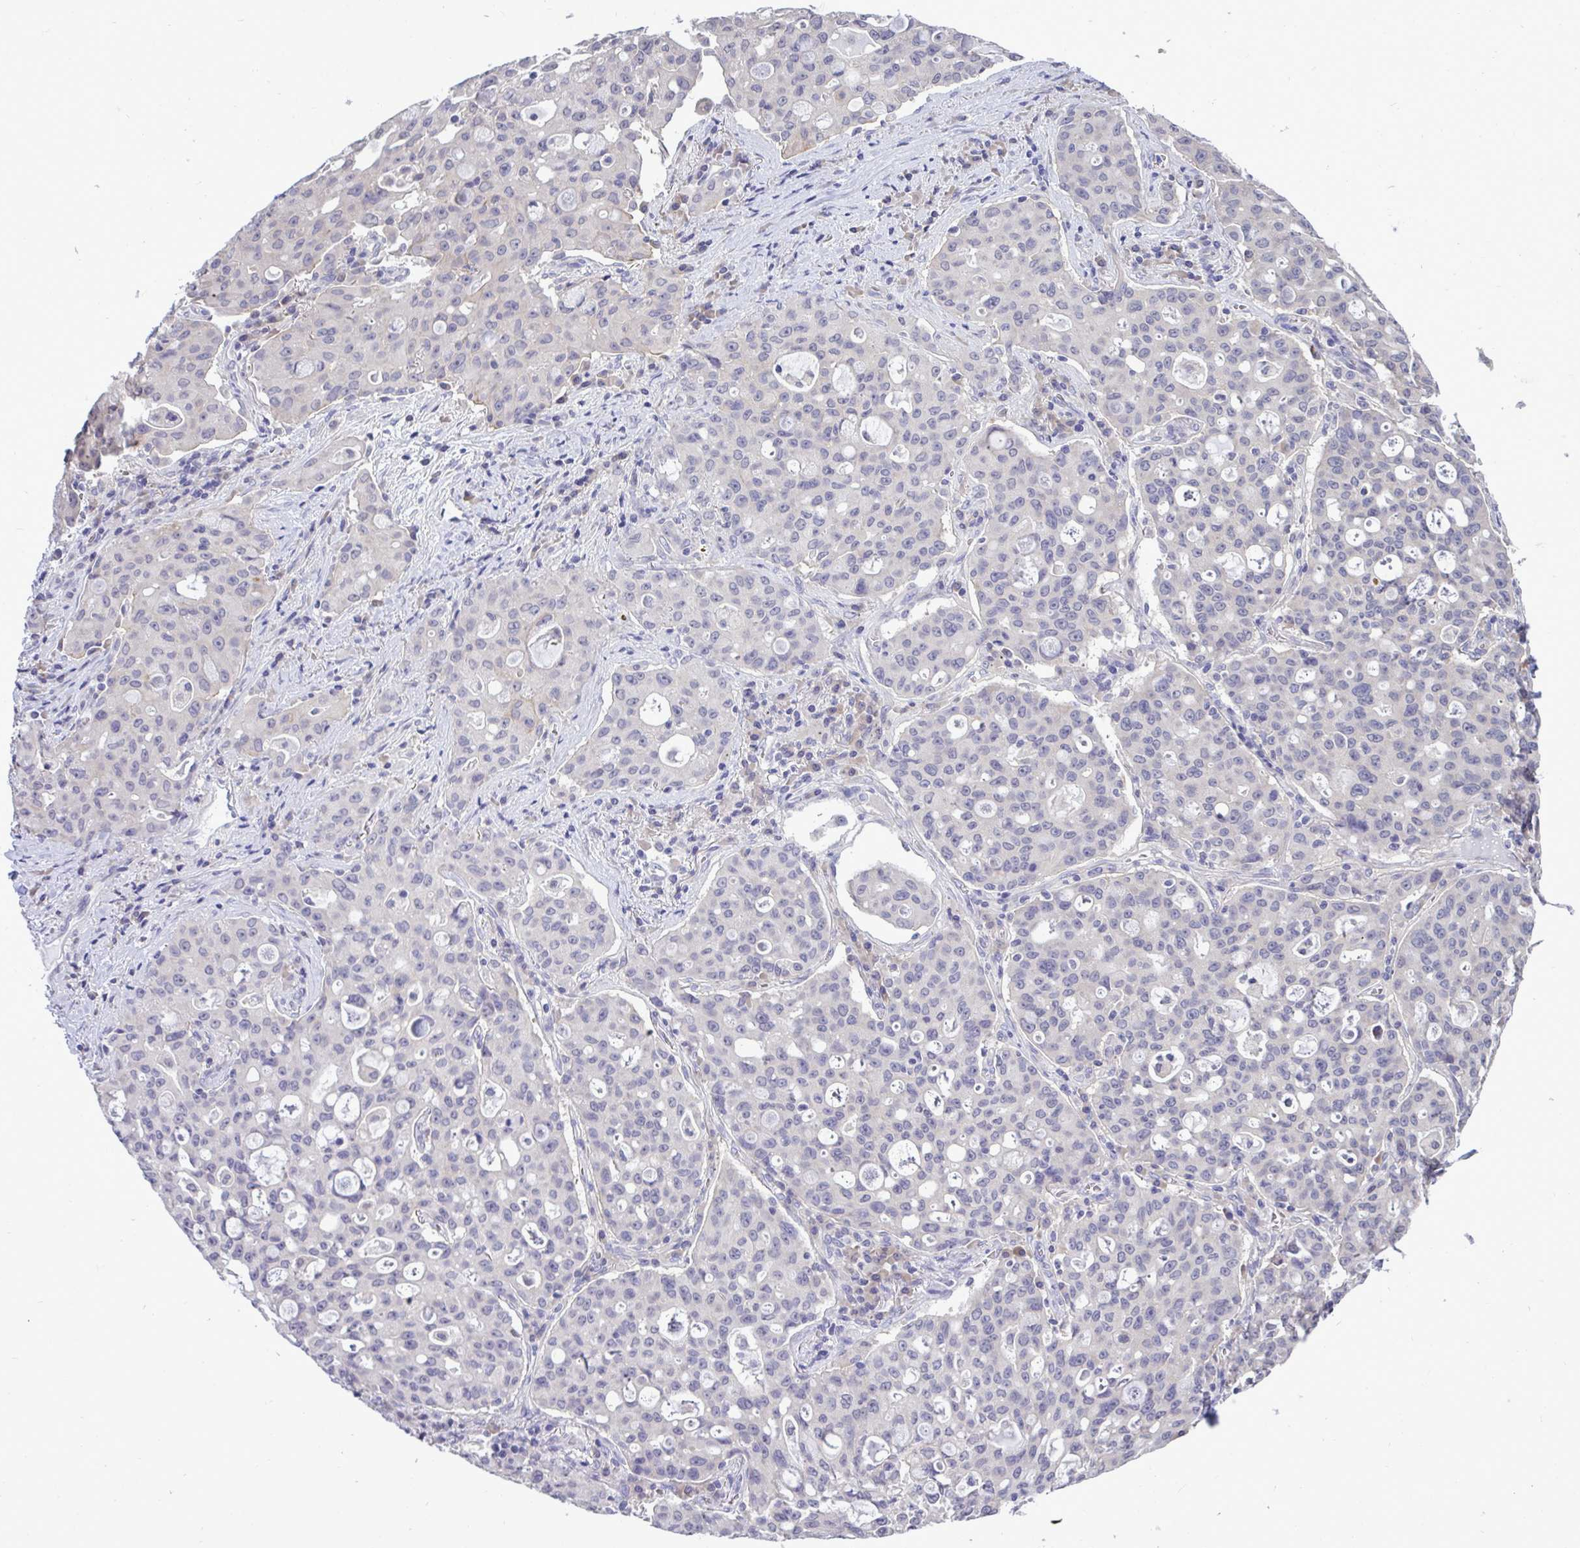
{"staining": {"intensity": "negative", "quantity": "none", "location": "none"}, "tissue": "lung cancer", "cell_type": "Tumor cells", "image_type": "cancer", "snomed": [{"axis": "morphology", "description": "Adenocarcinoma, NOS"}, {"axis": "topography", "description": "Lung"}], "caption": "The histopathology image shows no significant expression in tumor cells of lung adenocarcinoma. (DAB IHC with hematoxylin counter stain).", "gene": "TMEM41A", "patient": {"sex": "female", "age": 44}}